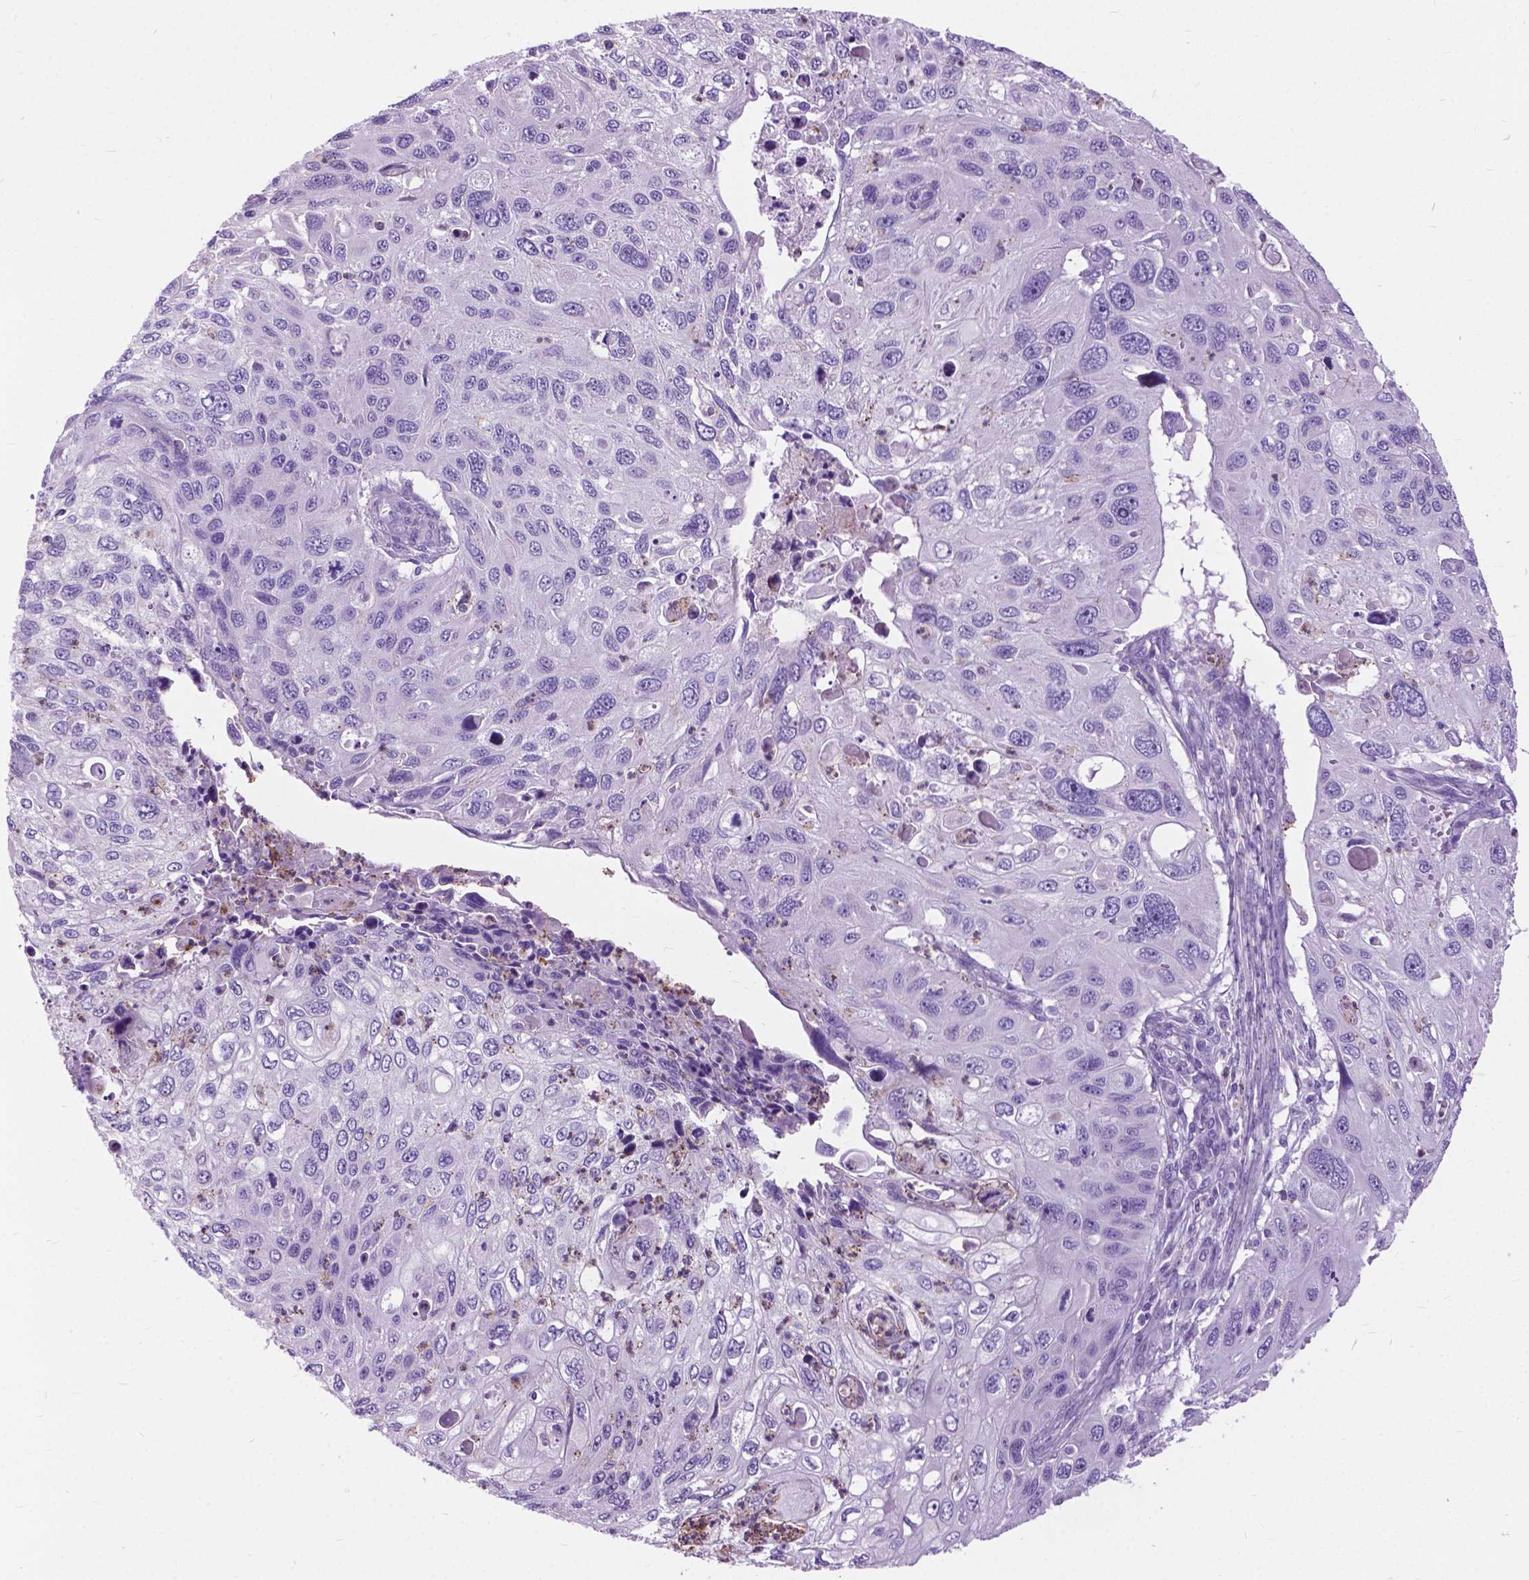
{"staining": {"intensity": "negative", "quantity": "none", "location": "none"}, "tissue": "cervical cancer", "cell_type": "Tumor cells", "image_type": "cancer", "snomed": [{"axis": "morphology", "description": "Squamous cell carcinoma, NOS"}, {"axis": "topography", "description": "Cervix"}], "caption": "IHC image of neoplastic tissue: cervical cancer (squamous cell carcinoma) stained with DAB (3,3'-diaminobenzidine) shows no significant protein staining in tumor cells.", "gene": "PRR35", "patient": {"sex": "female", "age": 70}}